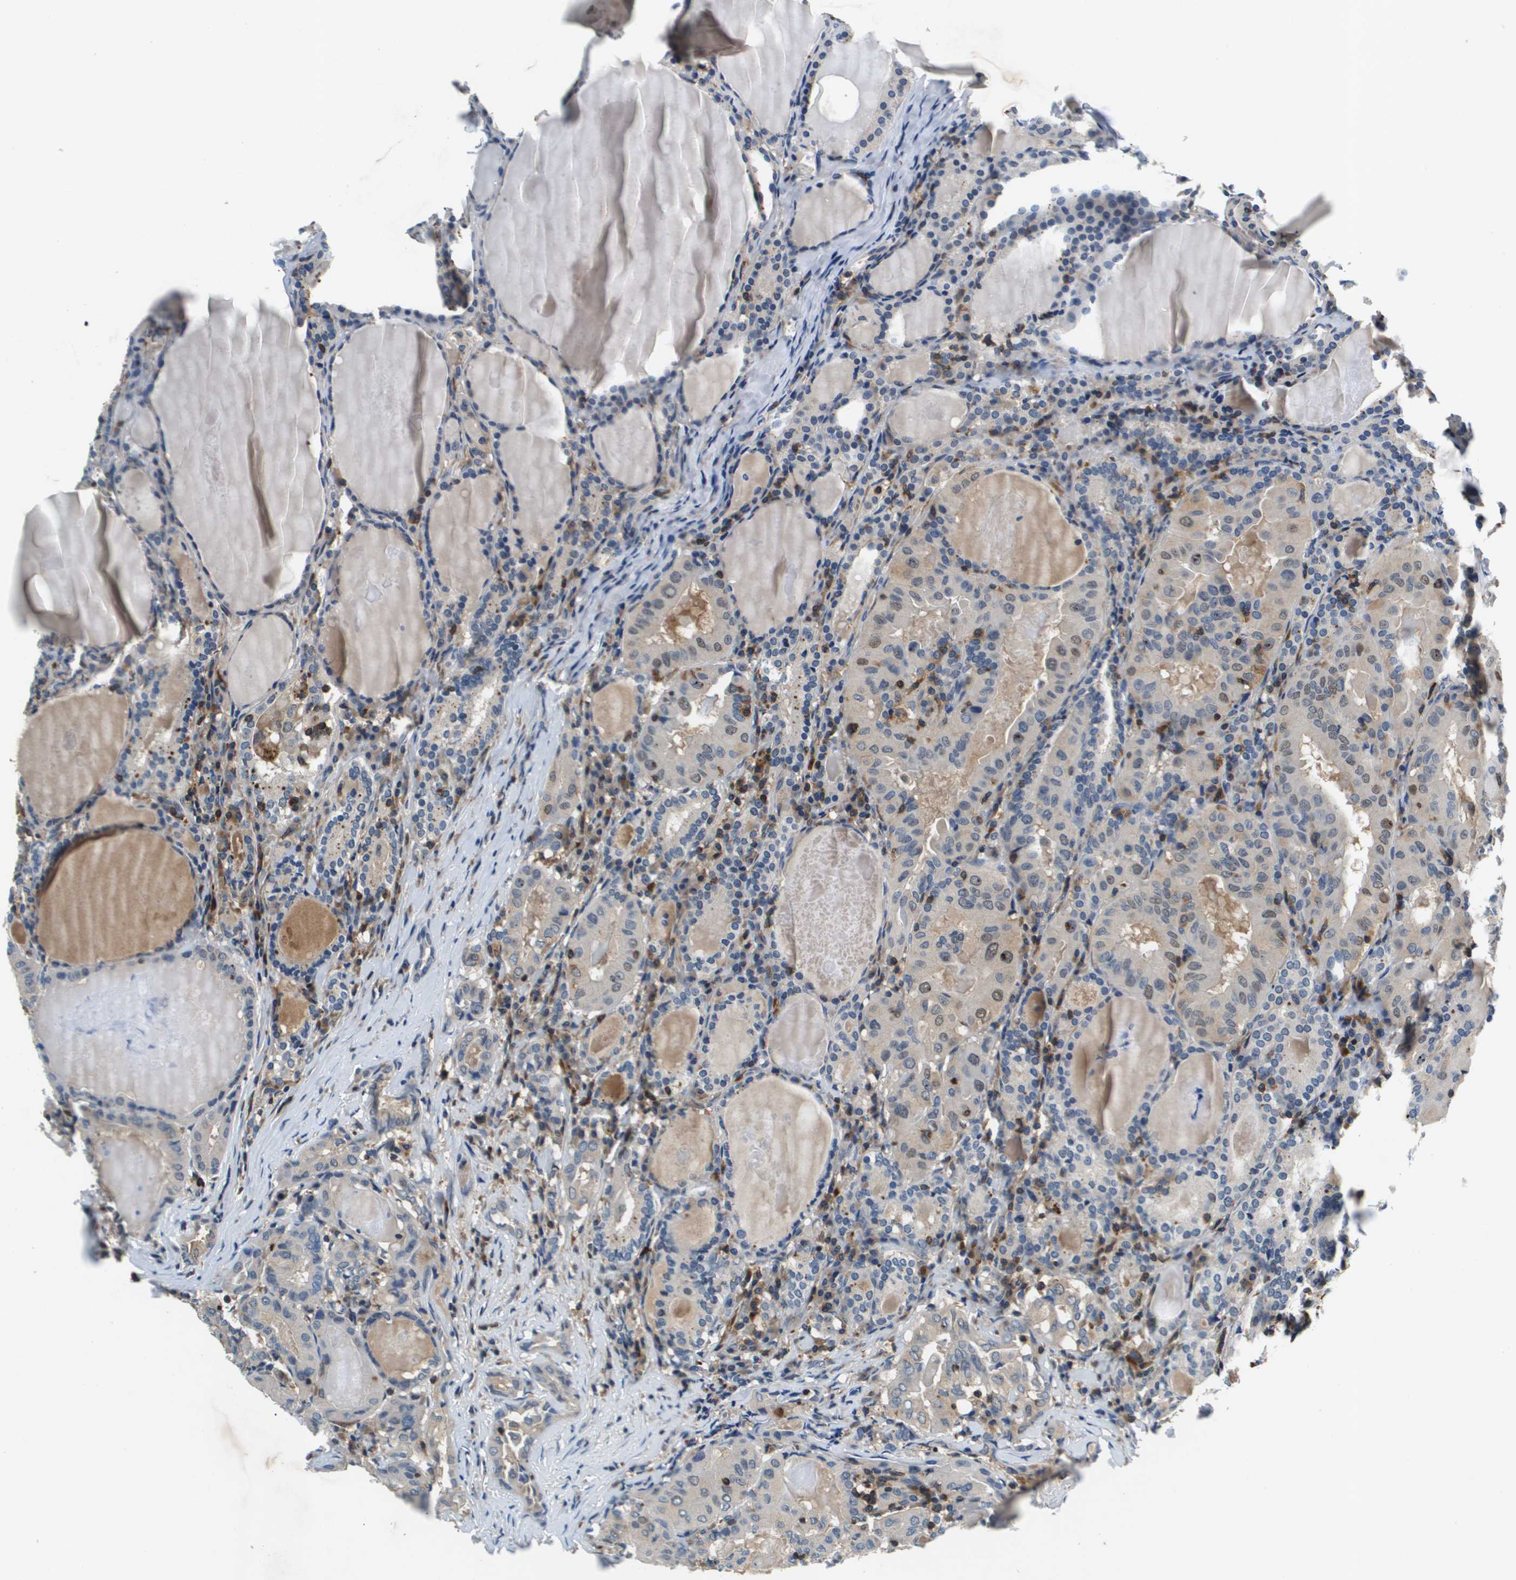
{"staining": {"intensity": "weak", "quantity": "25%-75%", "location": "cytoplasmic/membranous"}, "tissue": "thyroid cancer", "cell_type": "Tumor cells", "image_type": "cancer", "snomed": [{"axis": "morphology", "description": "Papillary adenocarcinoma, NOS"}, {"axis": "topography", "description": "Thyroid gland"}], "caption": "Immunohistochemical staining of thyroid cancer displays low levels of weak cytoplasmic/membranous positivity in about 25%-75% of tumor cells.", "gene": "KCNQ5", "patient": {"sex": "female", "age": 42}}